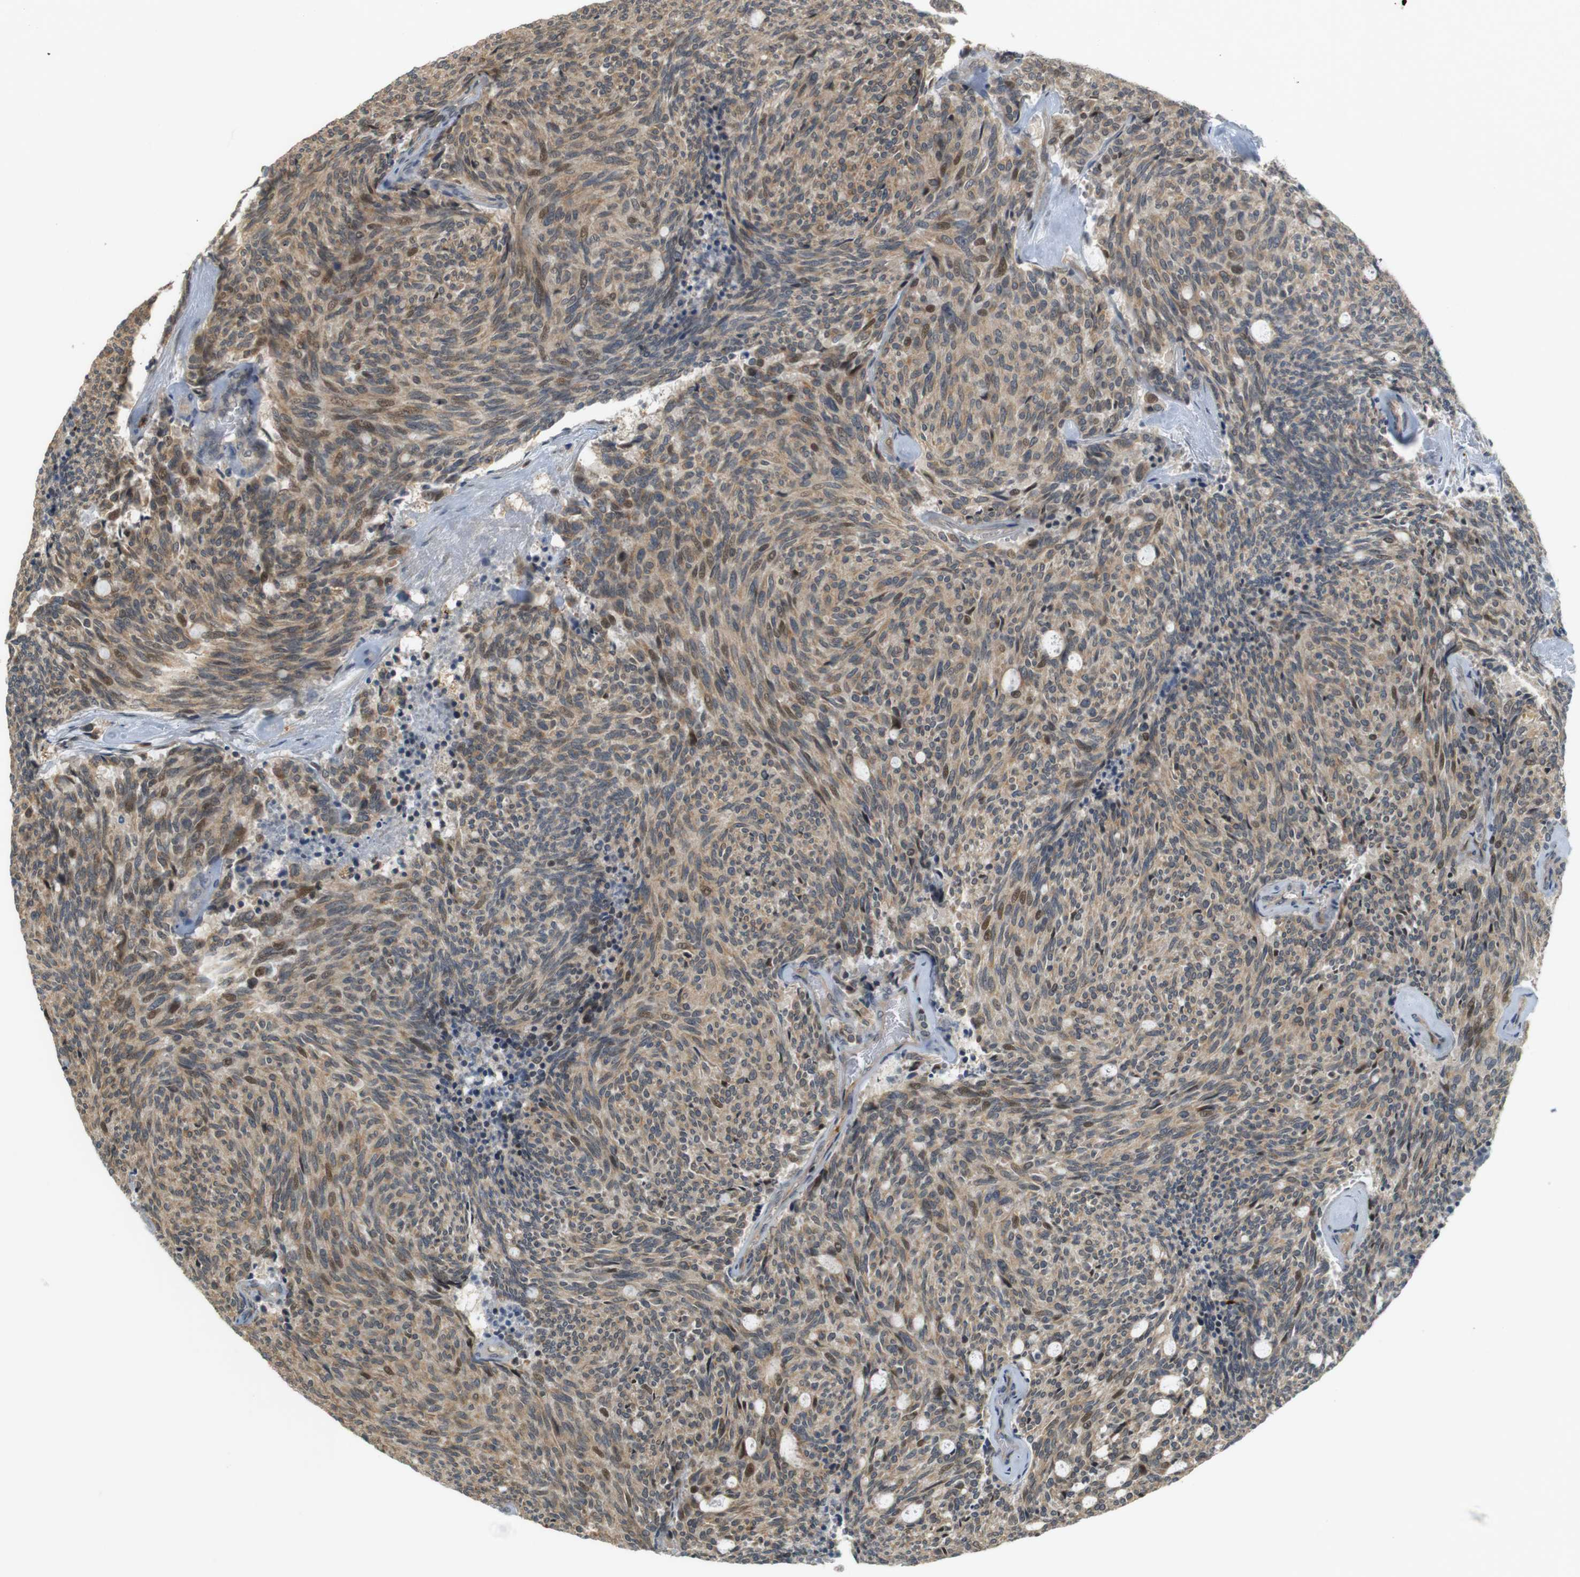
{"staining": {"intensity": "moderate", "quantity": ">75%", "location": "cytoplasmic/membranous,nuclear"}, "tissue": "carcinoid", "cell_type": "Tumor cells", "image_type": "cancer", "snomed": [{"axis": "morphology", "description": "Carcinoid, malignant, NOS"}, {"axis": "topography", "description": "Pancreas"}], "caption": "This micrograph reveals carcinoid stained with immunohistochemistry (IHC) to label a protein in brown. The cytoplasmic/membranous and nuclear of tumor cells show moderate positivity for the protein. Nuclei are counter-stained blue.", "gene": "TSPAN9", "patient": {"sex": "female", "age": 54}}